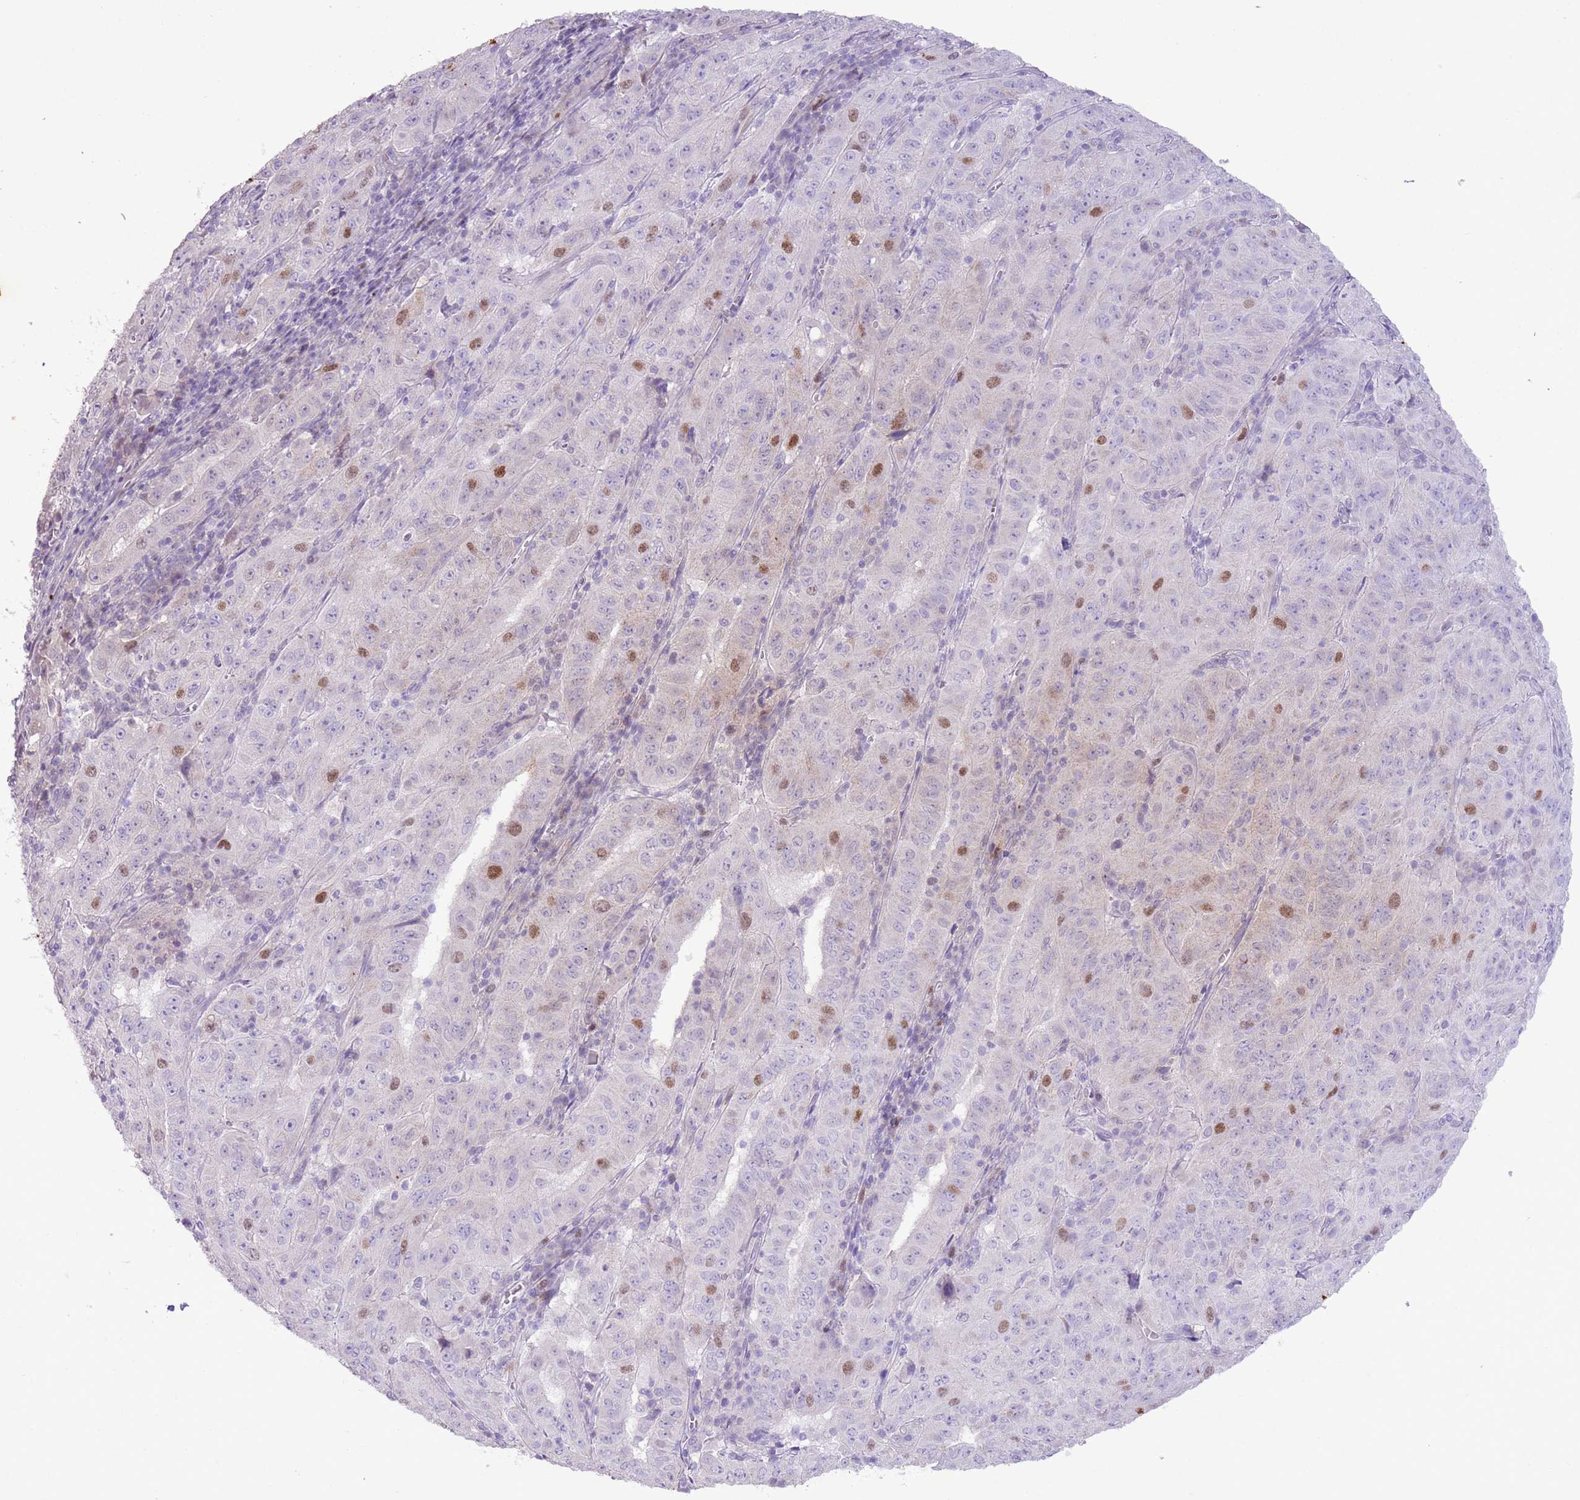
{"staining": {"intensity": "moderate", "quantity": "<25%", "location": "nuclear"}, "tissue": "pancreatic cancer", "cell_type": "Tumor cells", "image_type": "cancer", "snomed": [{"axis": "morphology", "description": "Adenocarcinoma, NOS"}, {"axis": "topography", "description": "Pancreas"}], "caption": "Brown immunohistochemical staining in human pancreatic cancer (adenocarcinoma) displays moderate nuclear expression in approximately <25% of tumor cells.", "gene": "GMNN", "patient": {"sex": "male", "age": 63}}